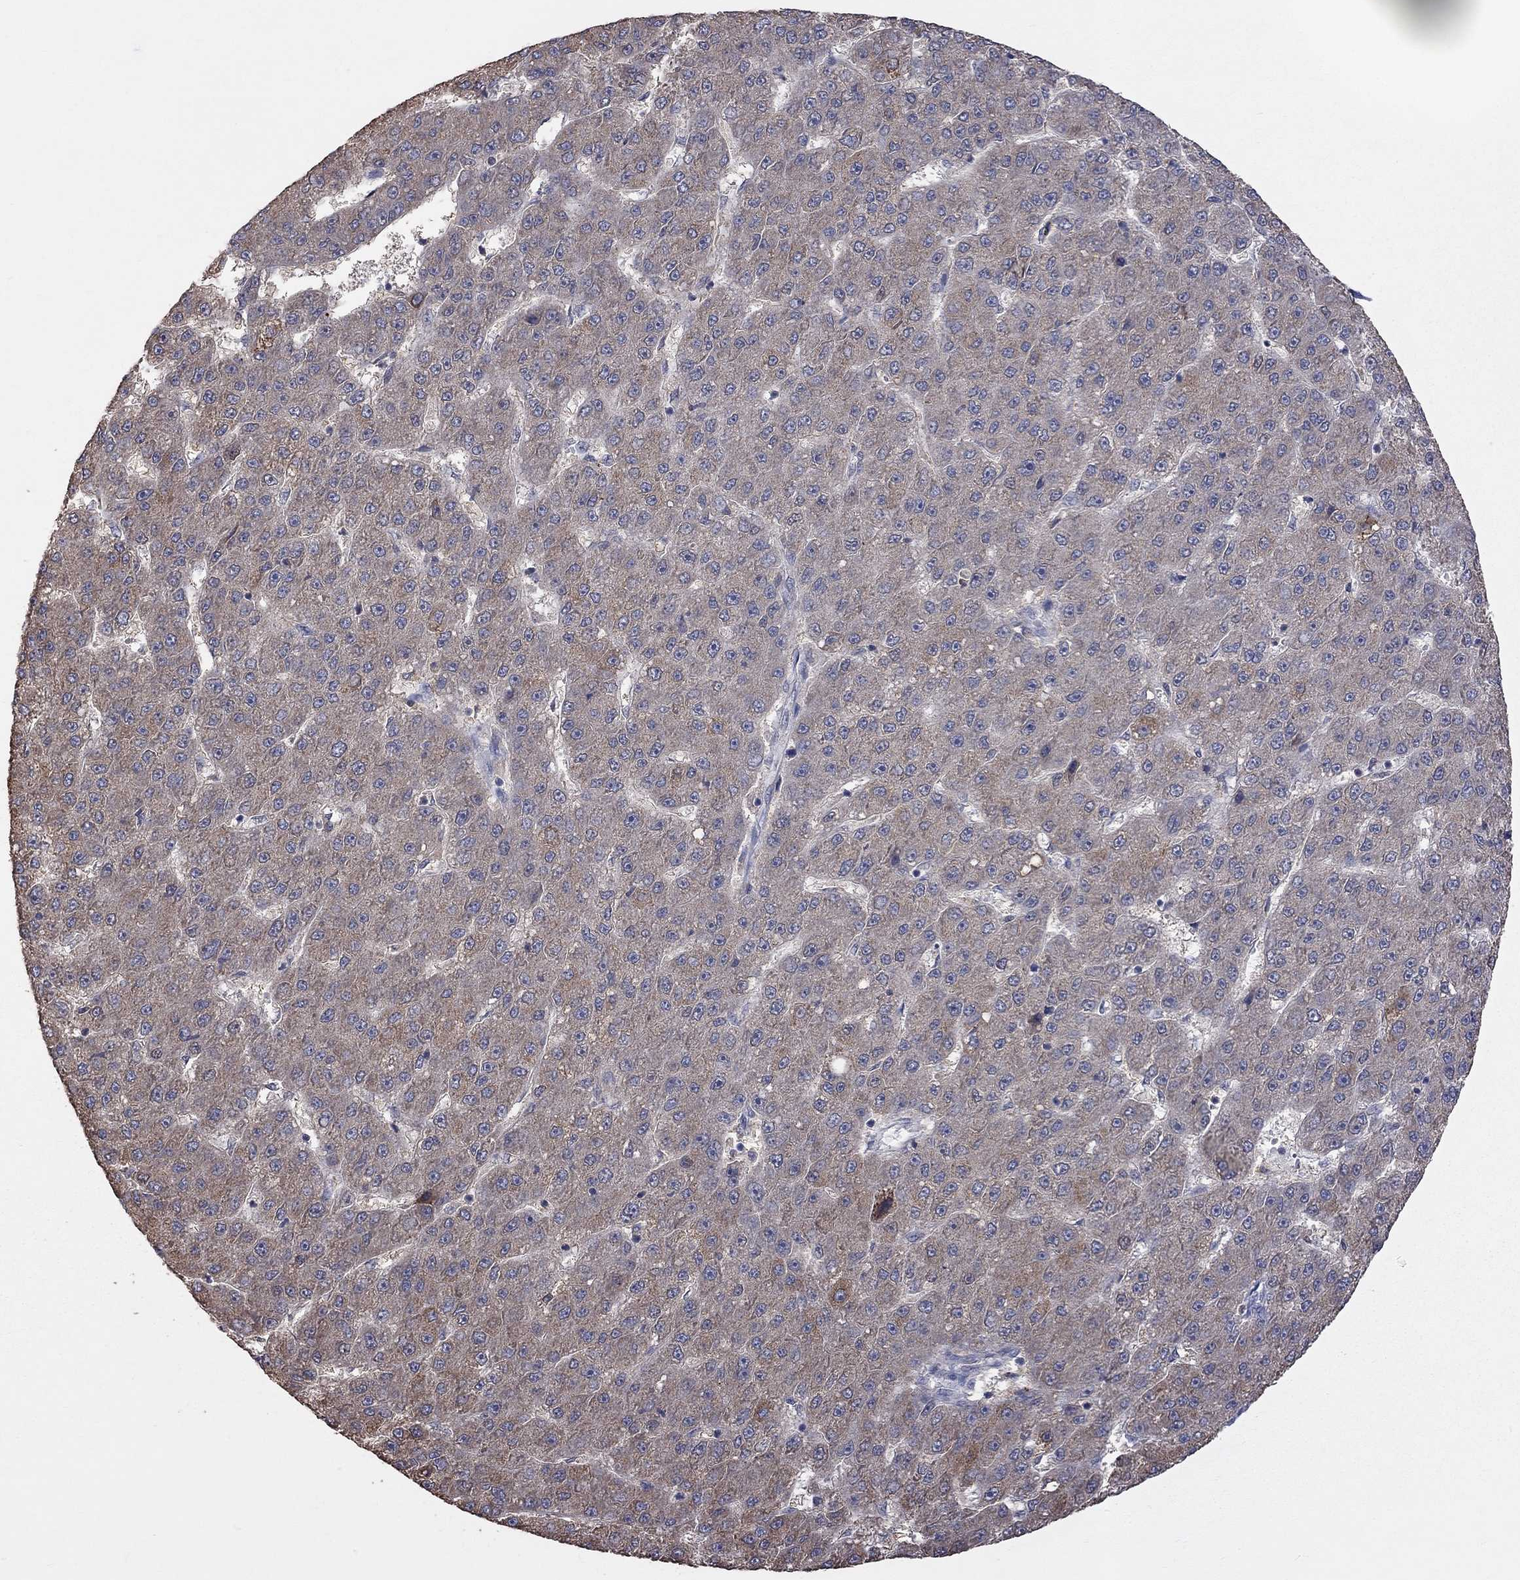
{"staining": {"intensity": "moderate", "quantity": "<25%", "location": "cytoplasmic/membranous"}, "tissue": "liver cancer", "cell_type": "Tumor cells", "image_type": "cancer", "snomed": [{"axis": "morphology", "description": "Carcinoma, Hepatocellular, NOS"}, {"axis": "topography", "description": "Liver"}], "caption": "The immunohistochemical stain highlights moderate cytoplasmic/membranous positivity in tumor cells of liver cancer tissue.", "gene": "HTR6", "patient": {"sex": "male", "age": 67}}